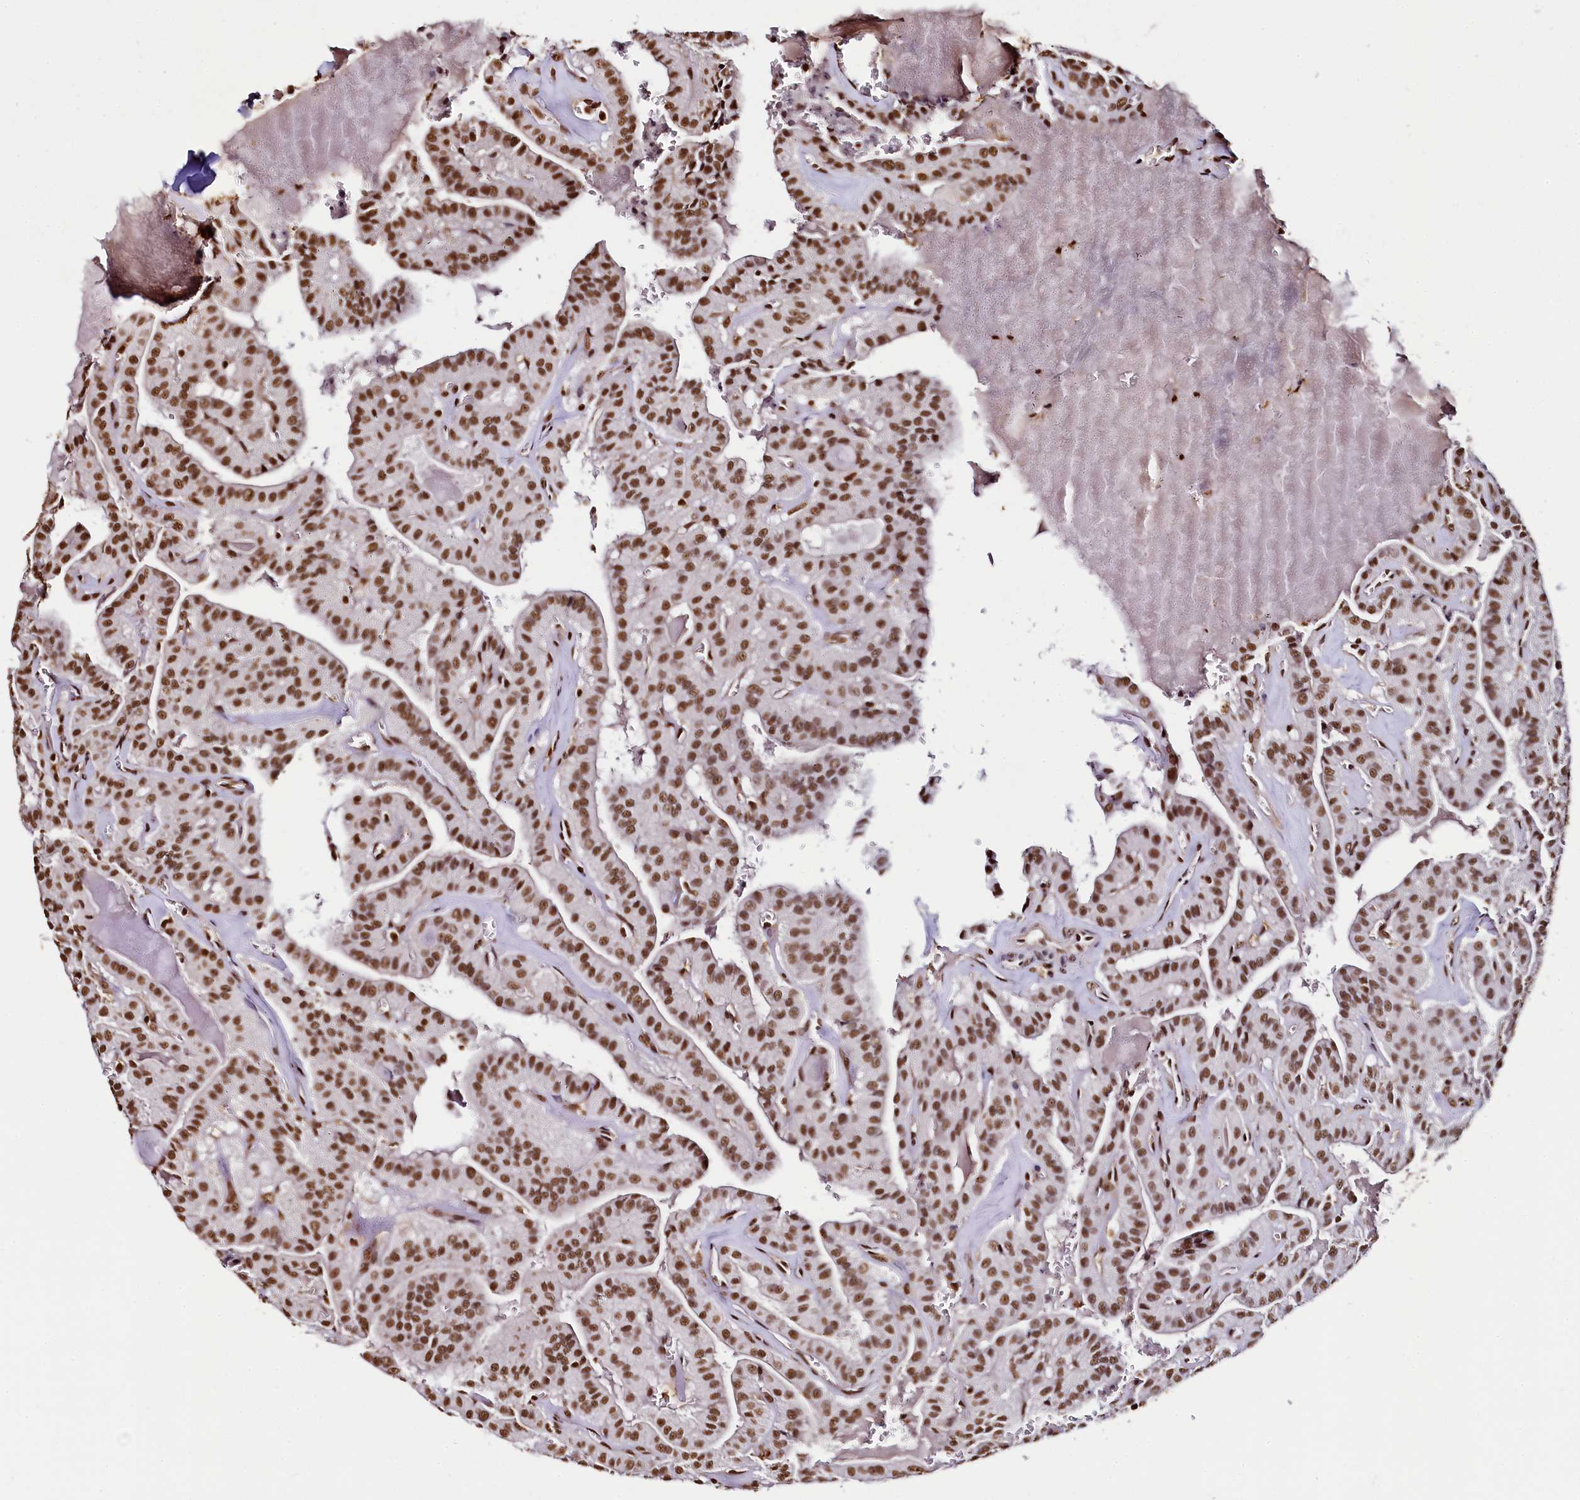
{"staining": {"intensity": "strong", "quantity": ">75%", "location": "nuclear"}, "tissue": "thyroid cancer", "cell_type": "Tumor cells", "image_type": "cancer", "snomed": [{"axis": "morphology", "description": "Papillary adenocarcinoma, NOS"}, {"axis": "topography", "description": "Thyroid gland"}], "caption": "Thyroid cancer (papillary adenocarcinoma) stained with a protein marker reveals strong staining in tumor cells.", "gene": "SNRPD2", "patient": {"sex": "male", "age": 52}}